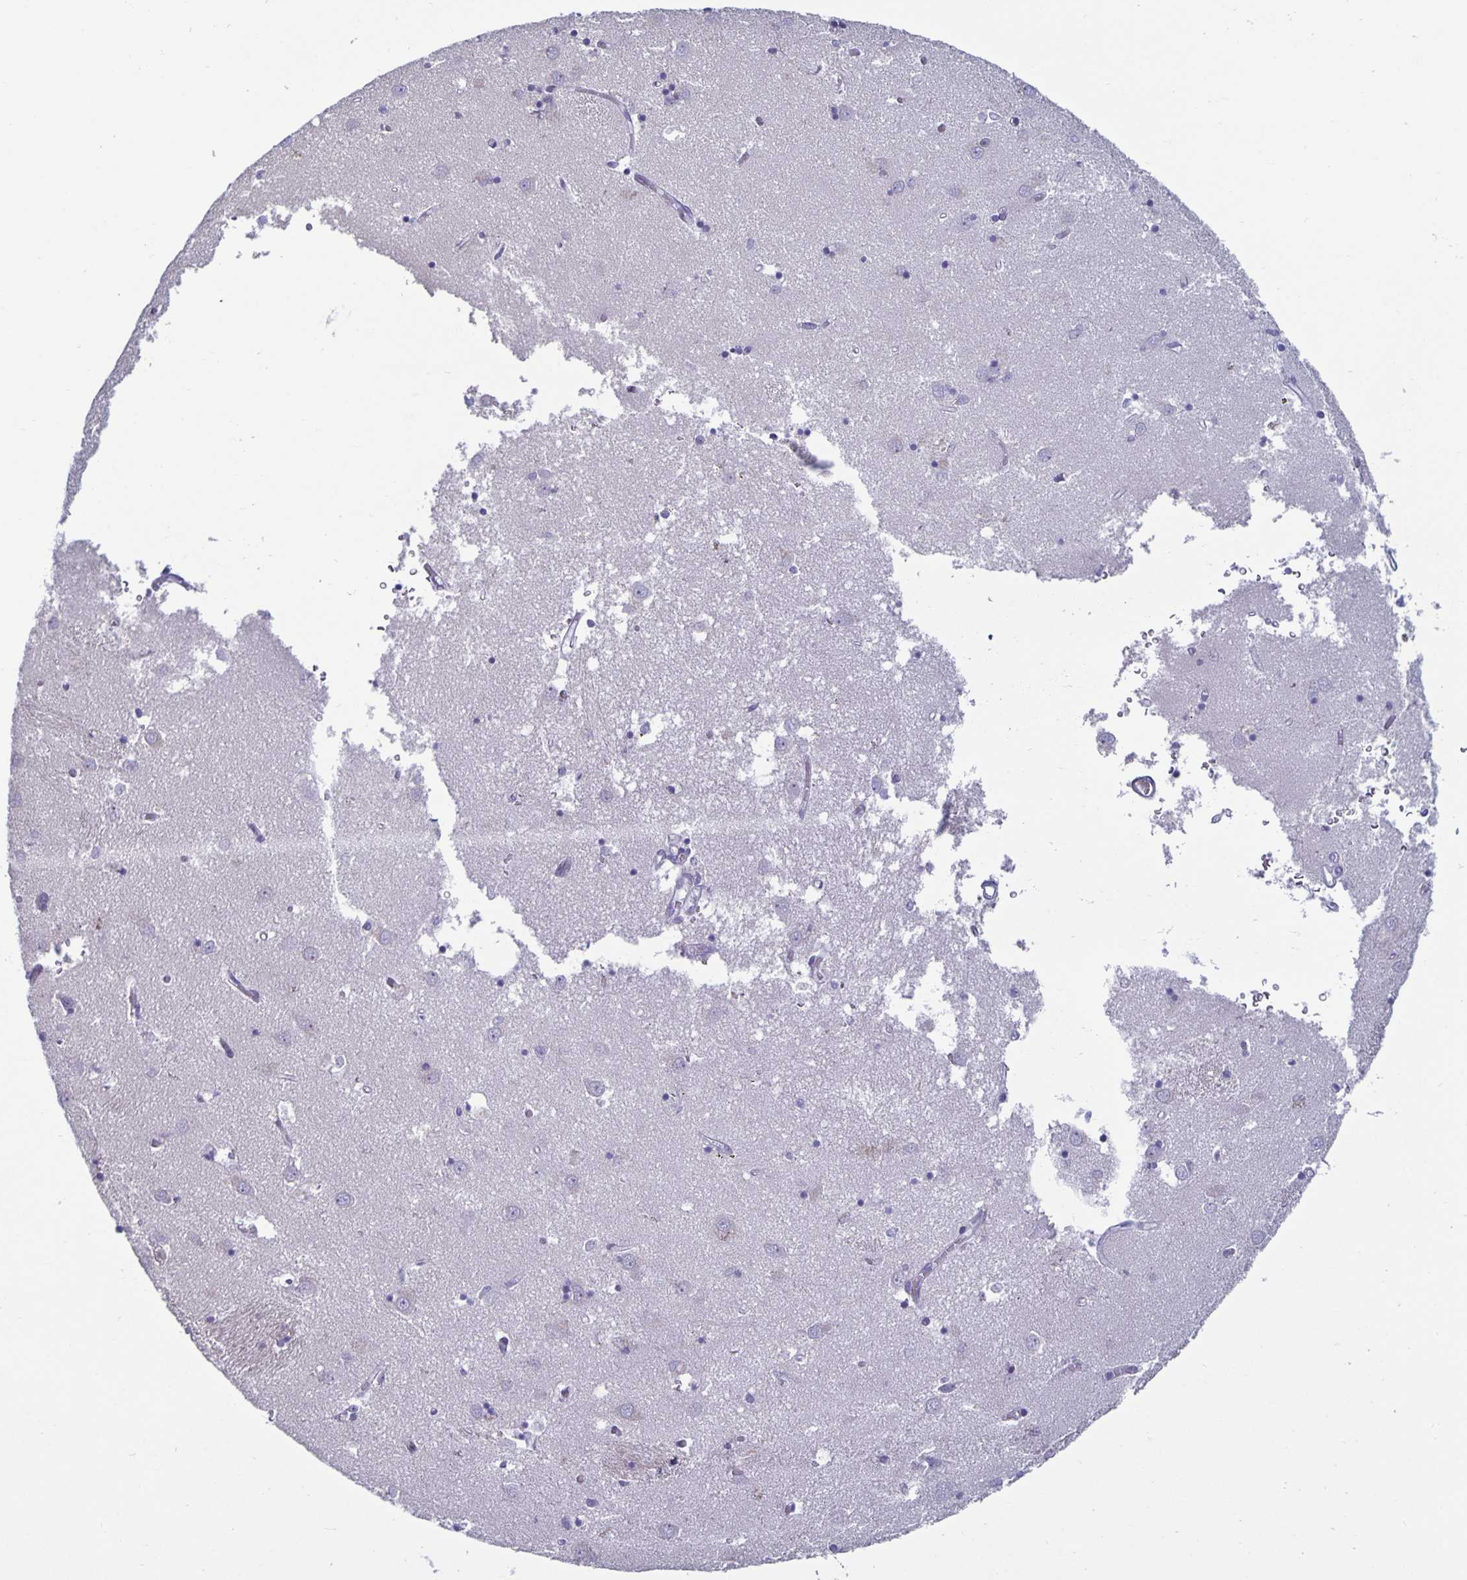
{"staining": {"intensity": "negative", "quantity": "none", "location": "none"}, "tissue": "caudate", "cell_type": "Glial cells", "image_type": "normal", "snomed": [{"axis": "morphology", "description": "Normal tissue, NOS"}, {"axis": "topography", "description": "Lateral ventricle wall"}], "caption": "DAB immunohistochemical staining of normal human caudate exhibits no significant expression in glial cells.", "gene": "PLCB3", "patient": {"sex": "male", "age": 70}}